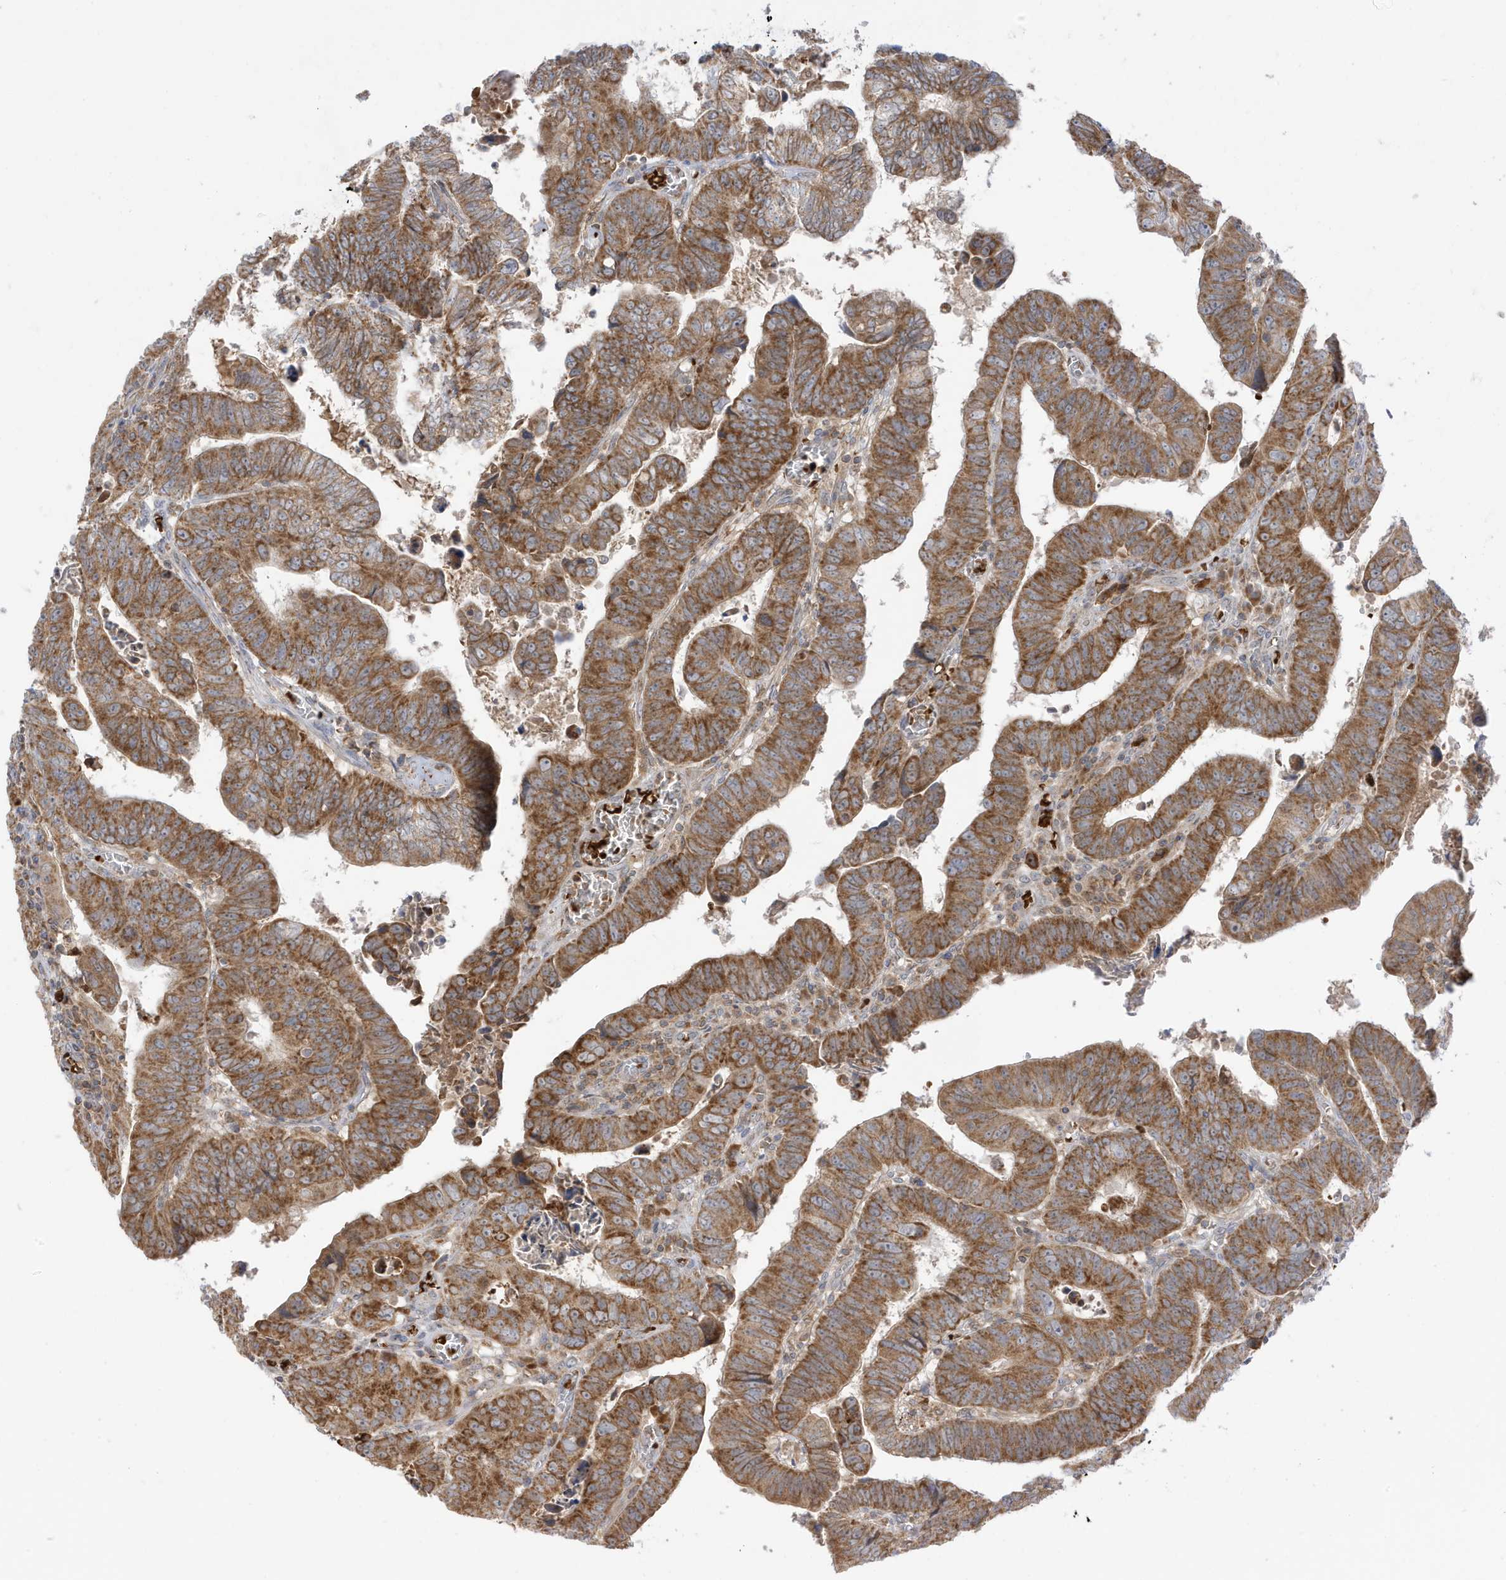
{"staining": {"intensity": "moderate", "quantity": ">75%", "location": "cytoplasmic/membranous"}, "tissue": "colorectal cancer", "cell_type": "Tumor cells", "image_type": "cancer", "snomed": [{"axis": "morphology", "description": "Normal tissue, NOS"}, {"axis": "morphology", "description": "Adenocarcinoma, NOS"}, {"axis": "topography", "description": "Rectum"}], "caption": "Immunohistochemical staining of colorectal cancer displays medium levels of moderate cytoplasmic/membranous positivity in approximately >75% of tumor cells. The staining was performed using DAB (3,3'-diaminobenzidine) to visualize the protein expression in brown, while the nuclei were stained in blue with hematoxylin (Magnification: 20x).", "gene": "NPPC", "patient": {"sex": "female", "age": 65}}